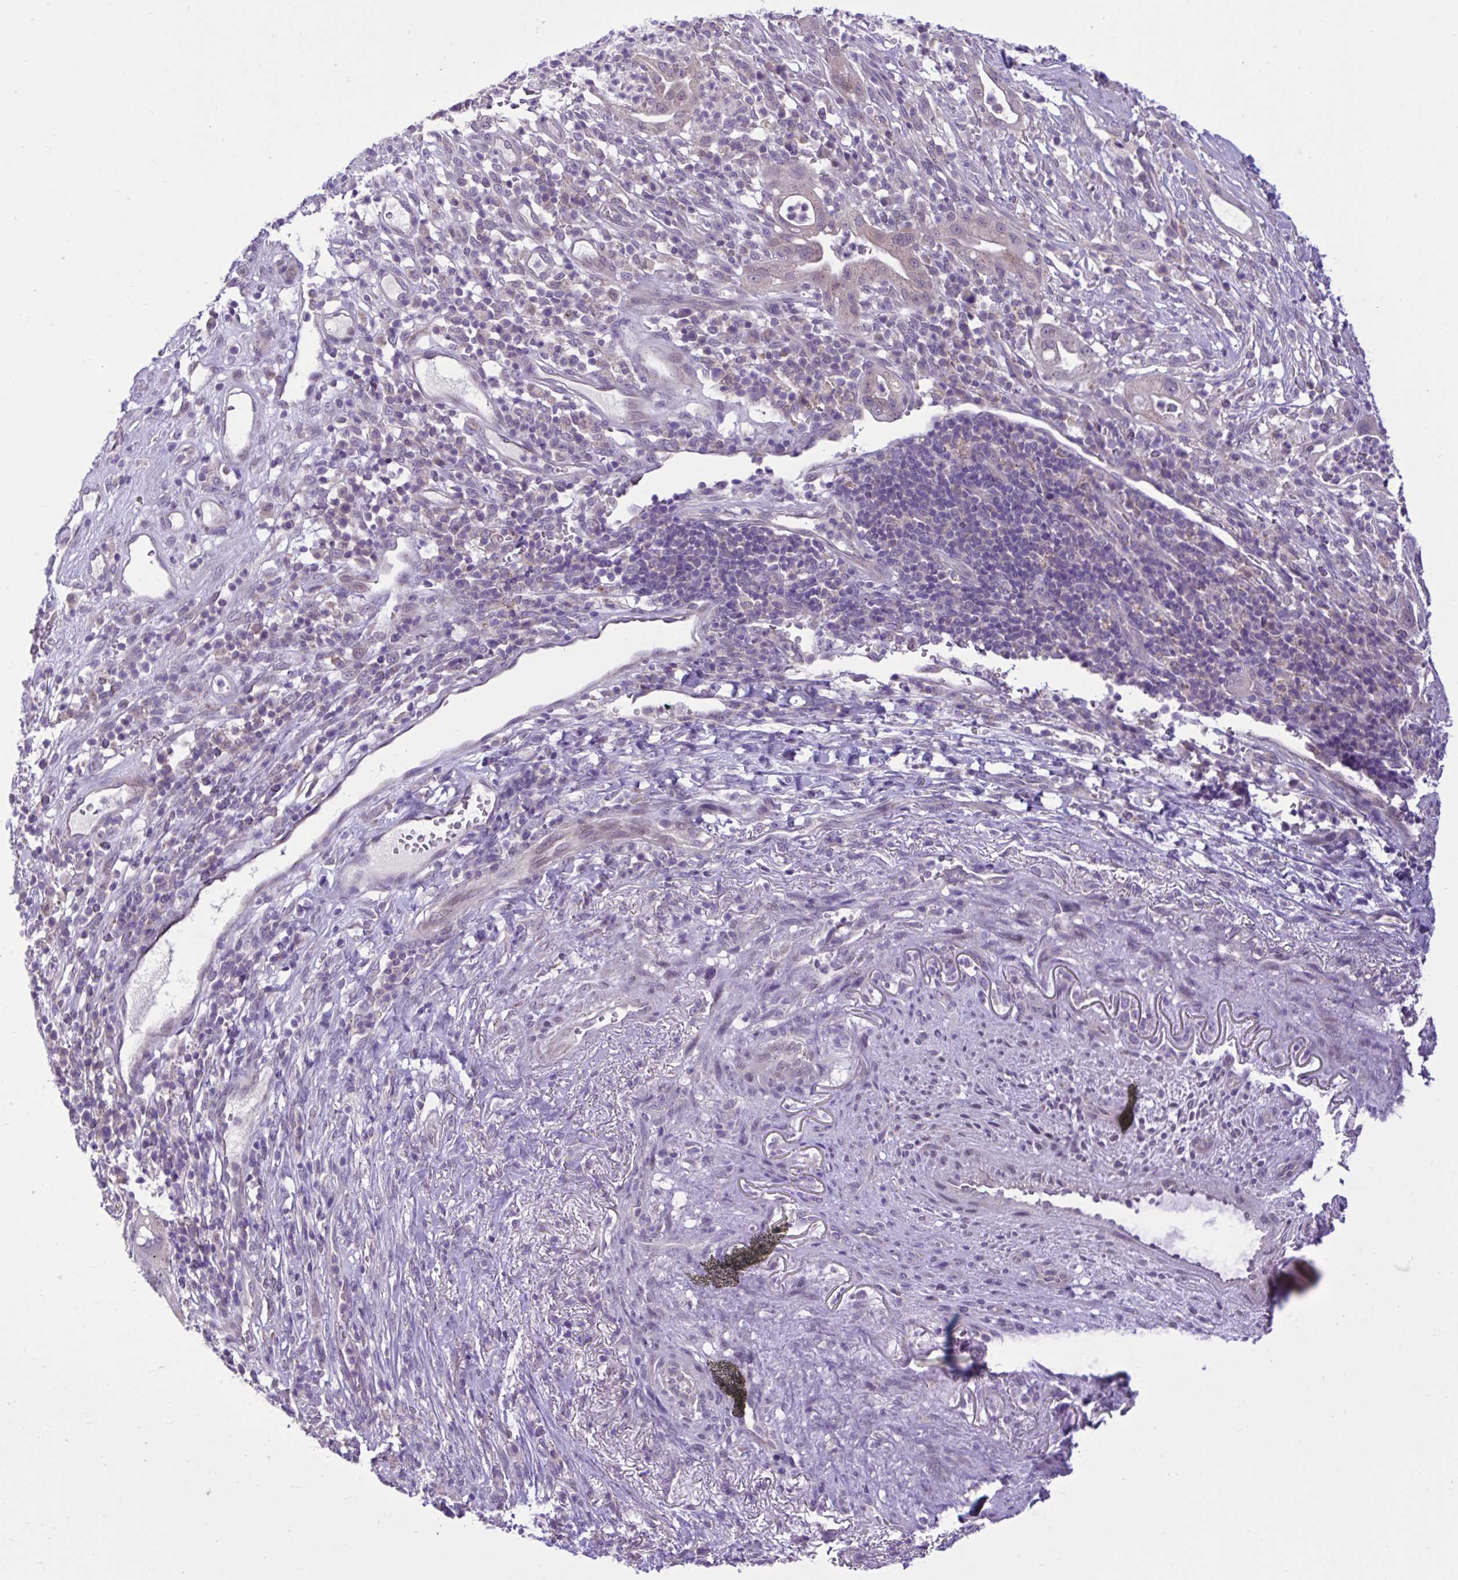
{"staining": {"intensity": "negative", "quantity": "none", "location": "none"}, "tissue": "pancreatic cancer", "cell_type": "Tumor cells", "image_type": "cancer", "snomed": [{"axis": "morphology", "description": "Adenocarcinoma, NOS"}, {"axis": "topography", "description": "Pancreas"}], "caption": "This is an immunohistochemistry (IHC) micrograph of adenocarcinoma (pancreatic). There is no expression in tumor cells.", "gene": "CEACAM18", "patient": {"sex": "male", "age": 44}}